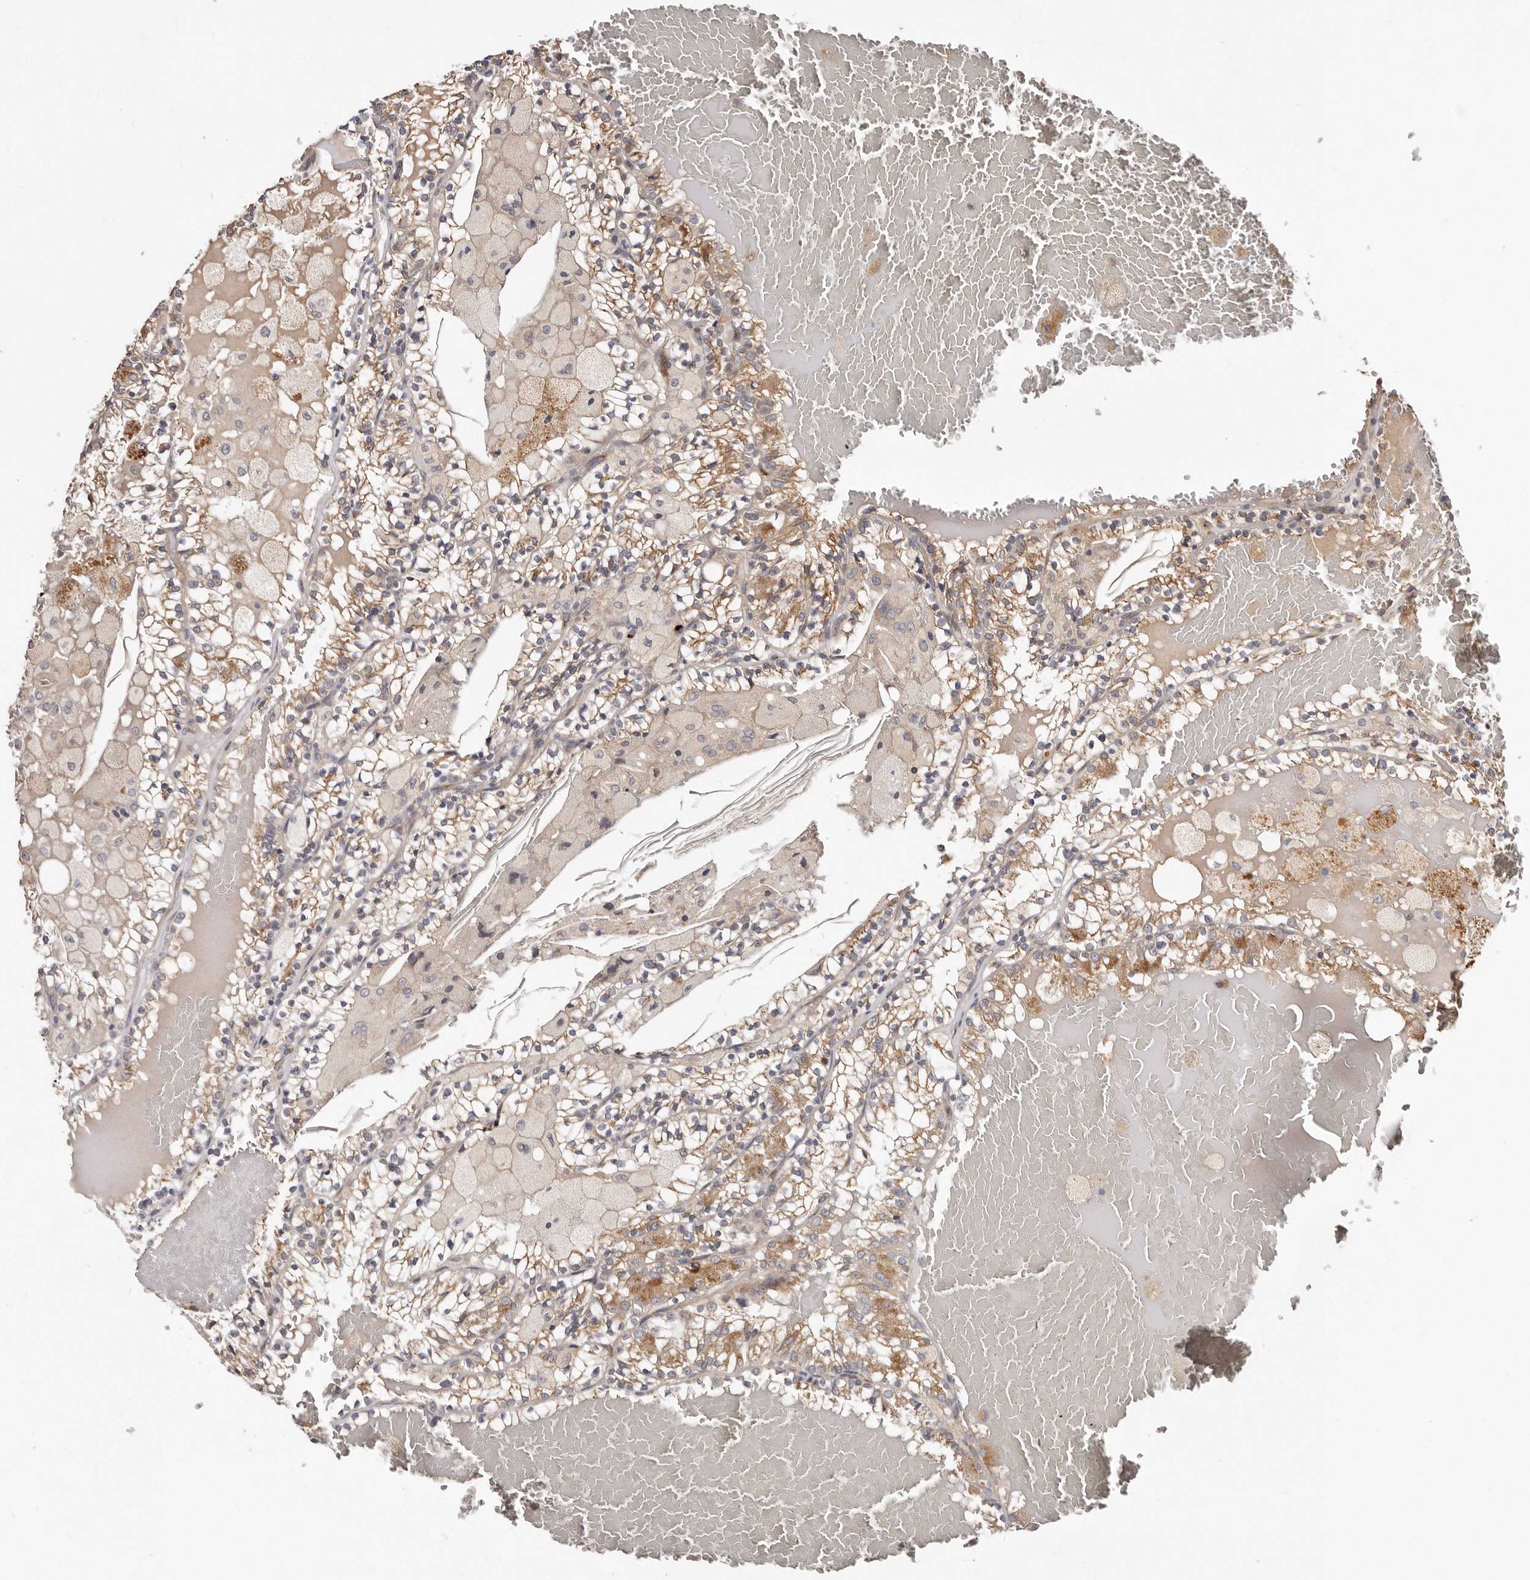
{"staining": {"intensity": "moderate", "quantity": ">75%", "location": "cytoplasmic/membranous"}, "tissue": "renal cancer", "cell_type": "Tumor cells", "image_type": "cancer", "snomed": [{"axis": "morphology", "description": "Adenocarcinoma, NOS"}, {"axis": "topography", "description": "Kidney"}], "caption": "Immunohistochemistry (IHC) (DAB) staining of adenocarcinoma (renal) displays moderate cytoplasmic/membranous protein positivity in approximately >75% of tumor cells. (Stains: DAB in brown, nuclei in blue, Microscopy: brightfield microscopy at high magnification).", "gene": "DACT2", "patient": {"sex": "female", "age": 56}}